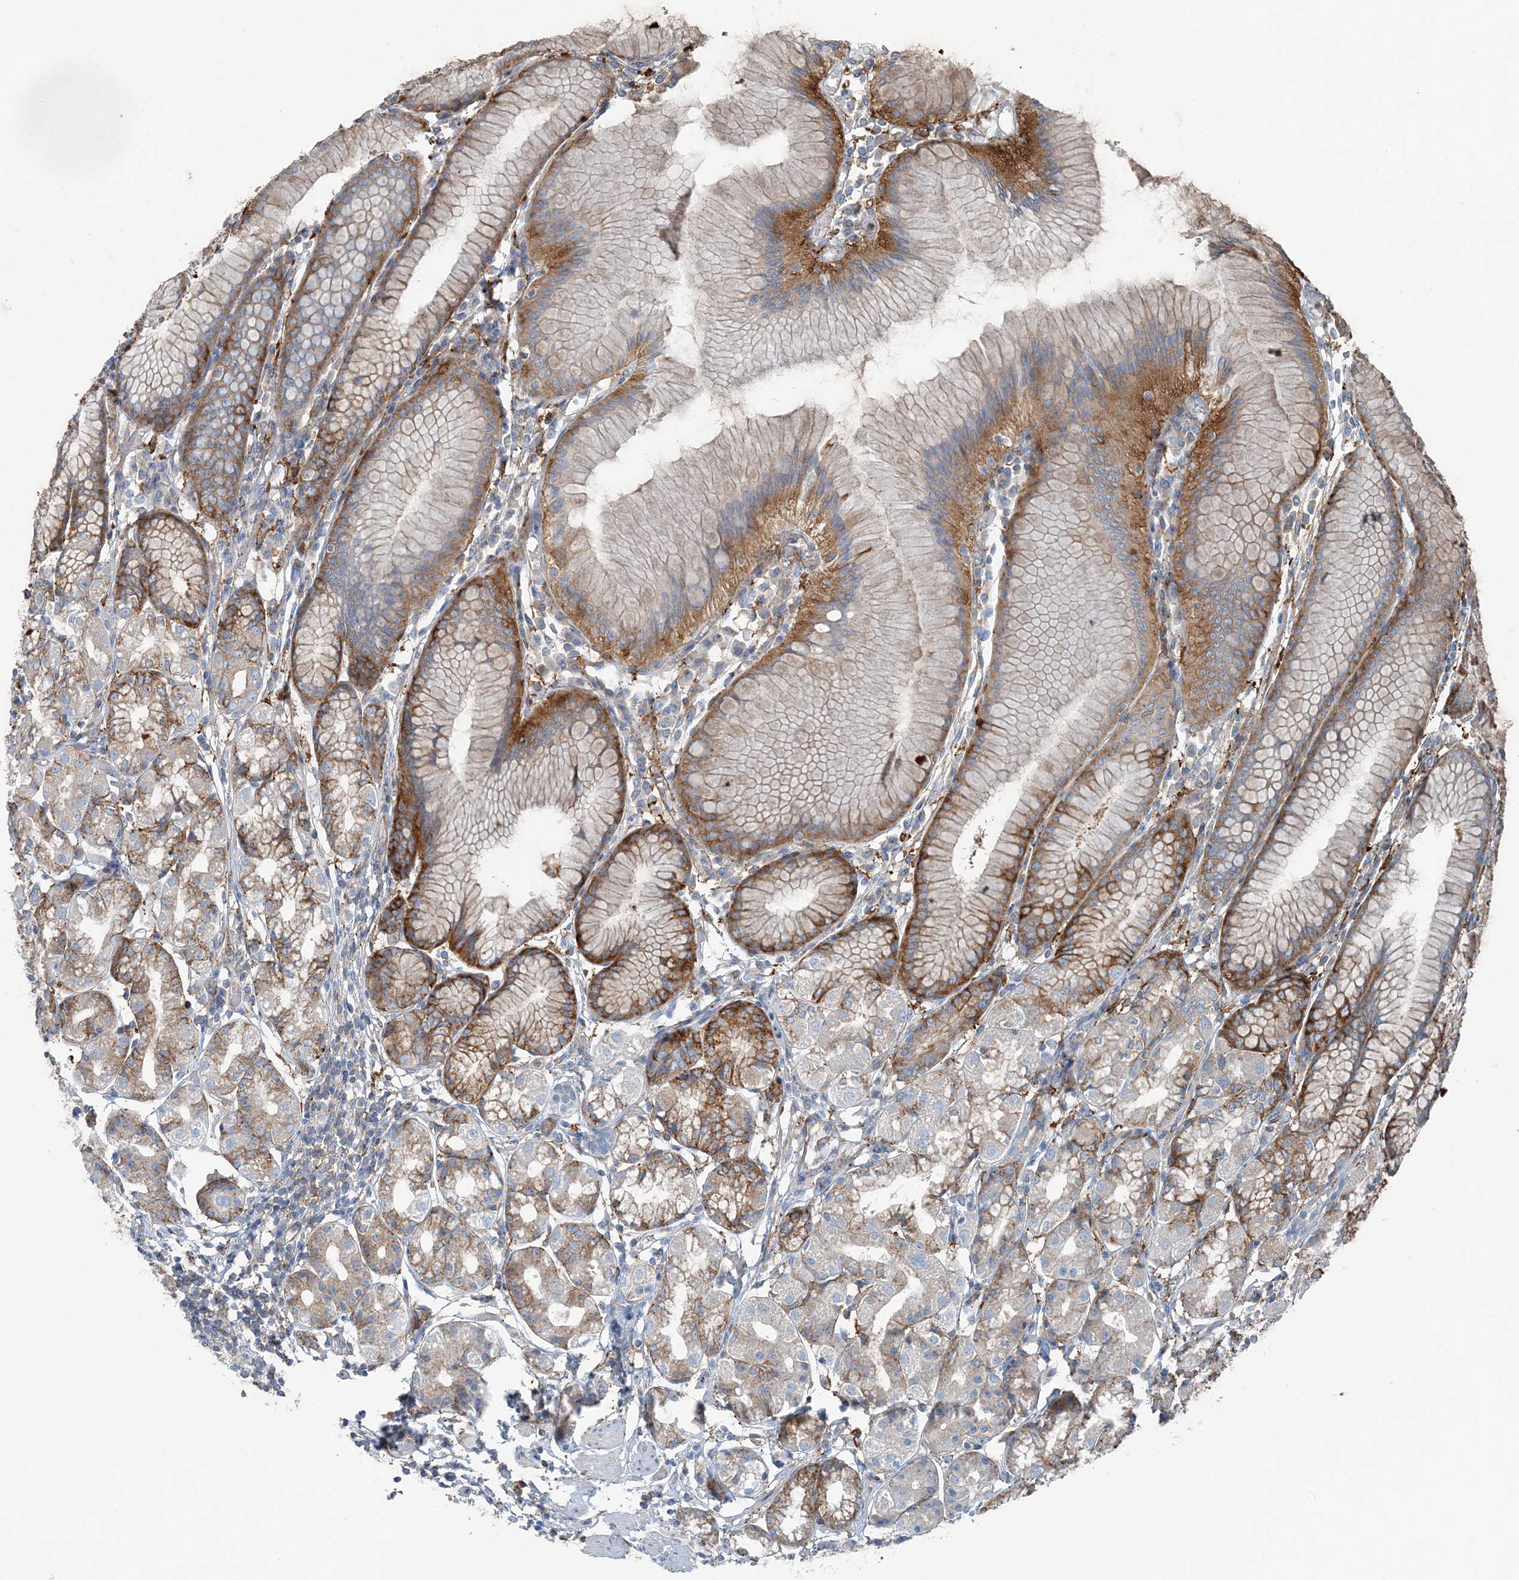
{"staining": {"intensity": "moderate", "quantity": "25%-75%", "location": "cytoplasmic/membranous"}, "tissue": "stomach", "cell_type": "Glandular cells", "image_type": "normal", "snomed": [{"axis": "morphology", "description": "Normal tissue, NOS"}, {"axis": "topography", "description": "Stomach"}], "caption": "Immunohistochemical staining of unremarkable stomach exhibits moderate cytoplasmic/membranous protein expression in approximately 25%-75% of glandular cells. (Brightfield microscopy of DAB IHC at high magnification).", "gene": "SNX2", "patient": {"sex": "female", "age": 57}}